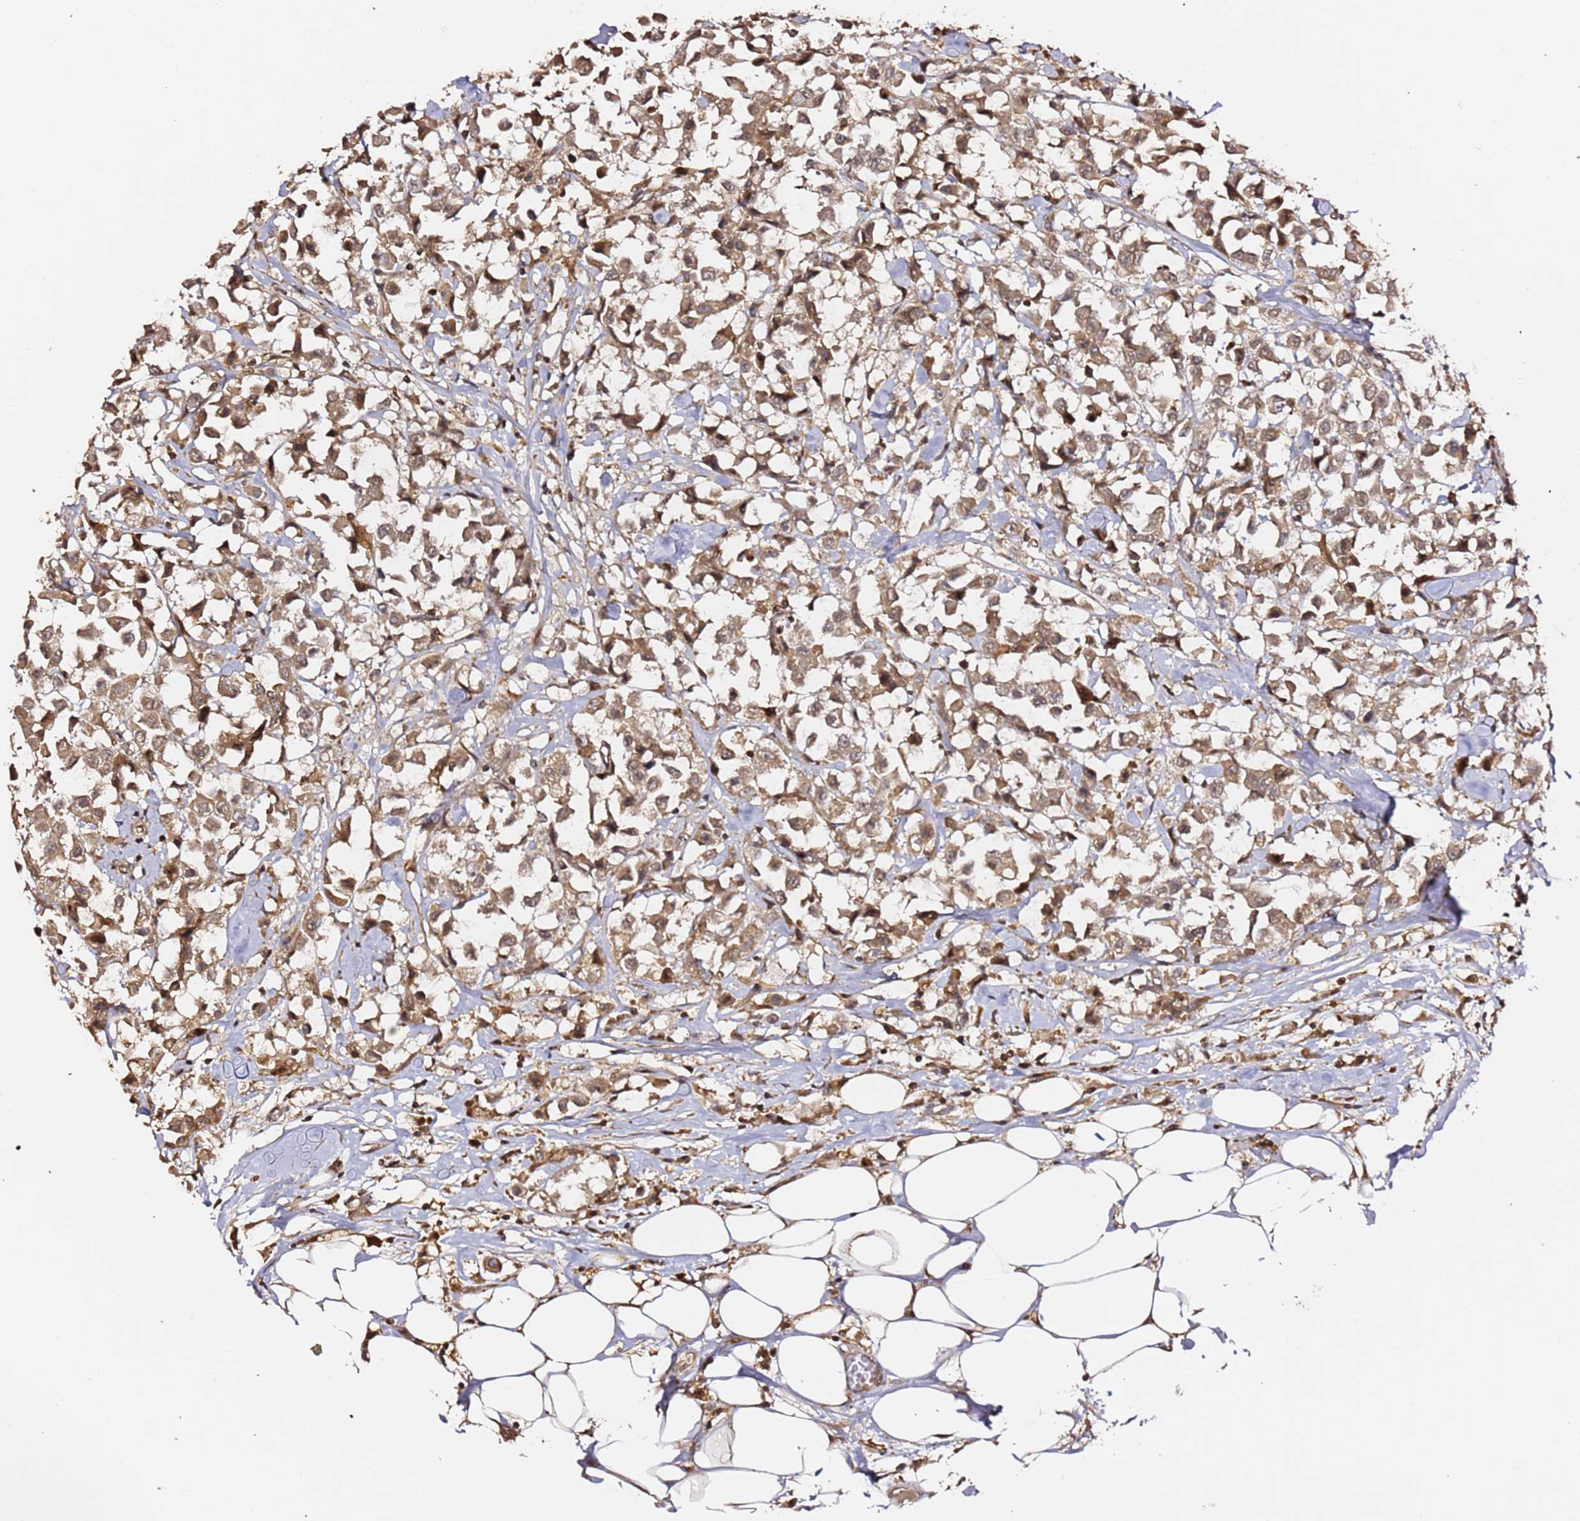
{"staining": {"intensity": "moderate", "quantity": ">75%", "location": "cytoplasmic/membranous"}, "tissue": "breast cancer", "cell_type": "Tumor cells", "image_type": "cancer", "snomed": [{"axis": "morphology", "description": "Duct carcinoma"}, {"axis": "topography", "description": "Breast"}], "caption": "Breast cancer stained with DAB IHC demonstrates medium levels of moderate cytoplasmic/membranous positivity in approximately >75% of tumor cells. Ihc stains the protein in brown and the nuclei are stained blue.", "gene": "OR5V1", "patient": {"sex": "female", "age": 61}}